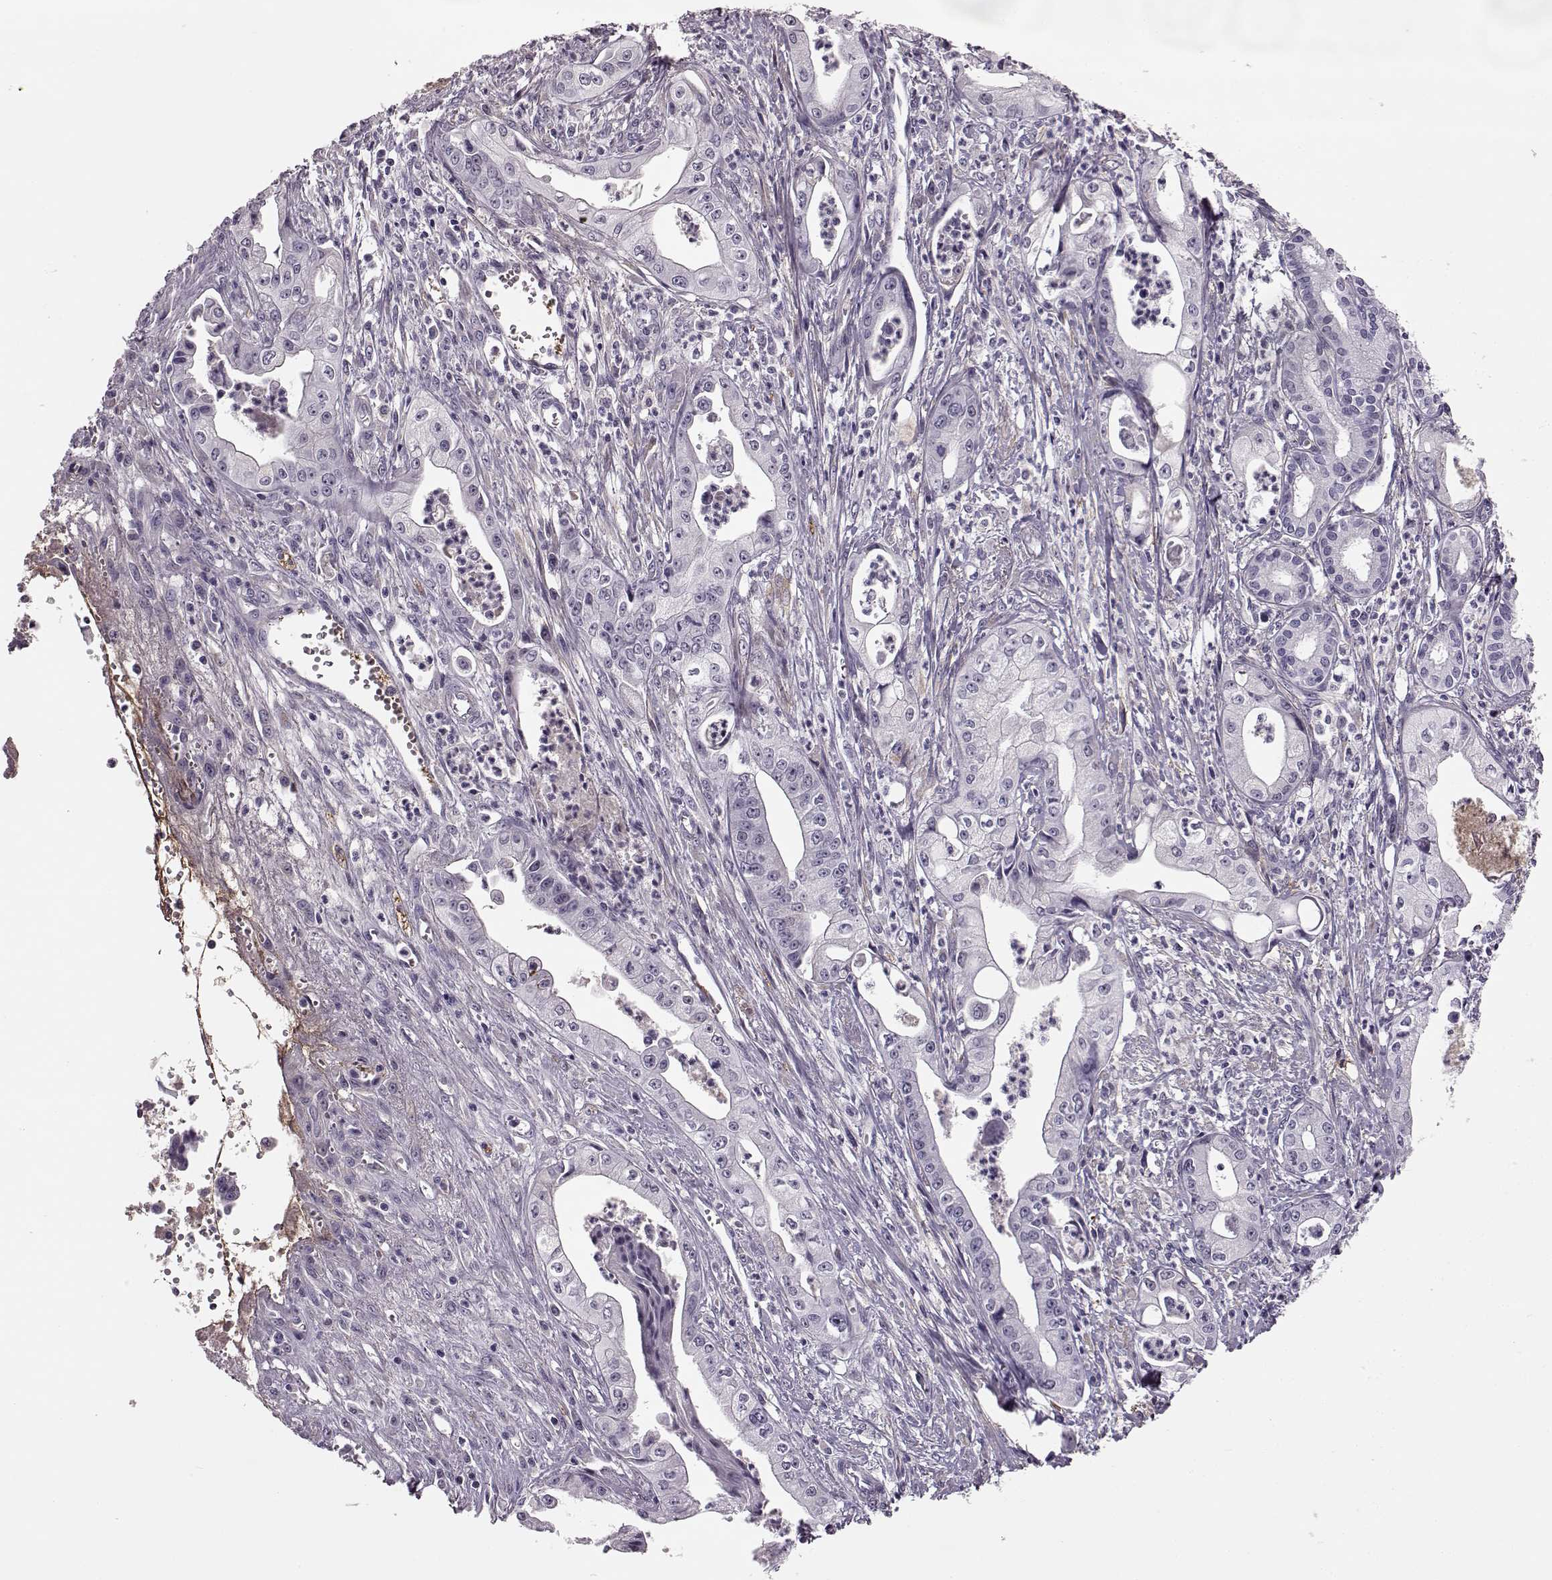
{"staining": {"intensity": "negative", "quantity": "none", "location": "none"}, "tissue": "pancreatic cancer", "cell_type": "Tumor cells", "image_type": "cancer", "snomed": [{"axis": "morphology", "description": "Adenocarcinoma, NOS"}, {"axis": "topography", "description": "Pancreas"}], "caption": "This is a micrograph of IHC staining of pancreatic cancer (adenocarcinoma), which shows no positivity in tumor cells.", "gene": "TRIM69", "patient": {"sex": "female", "age": 65}}